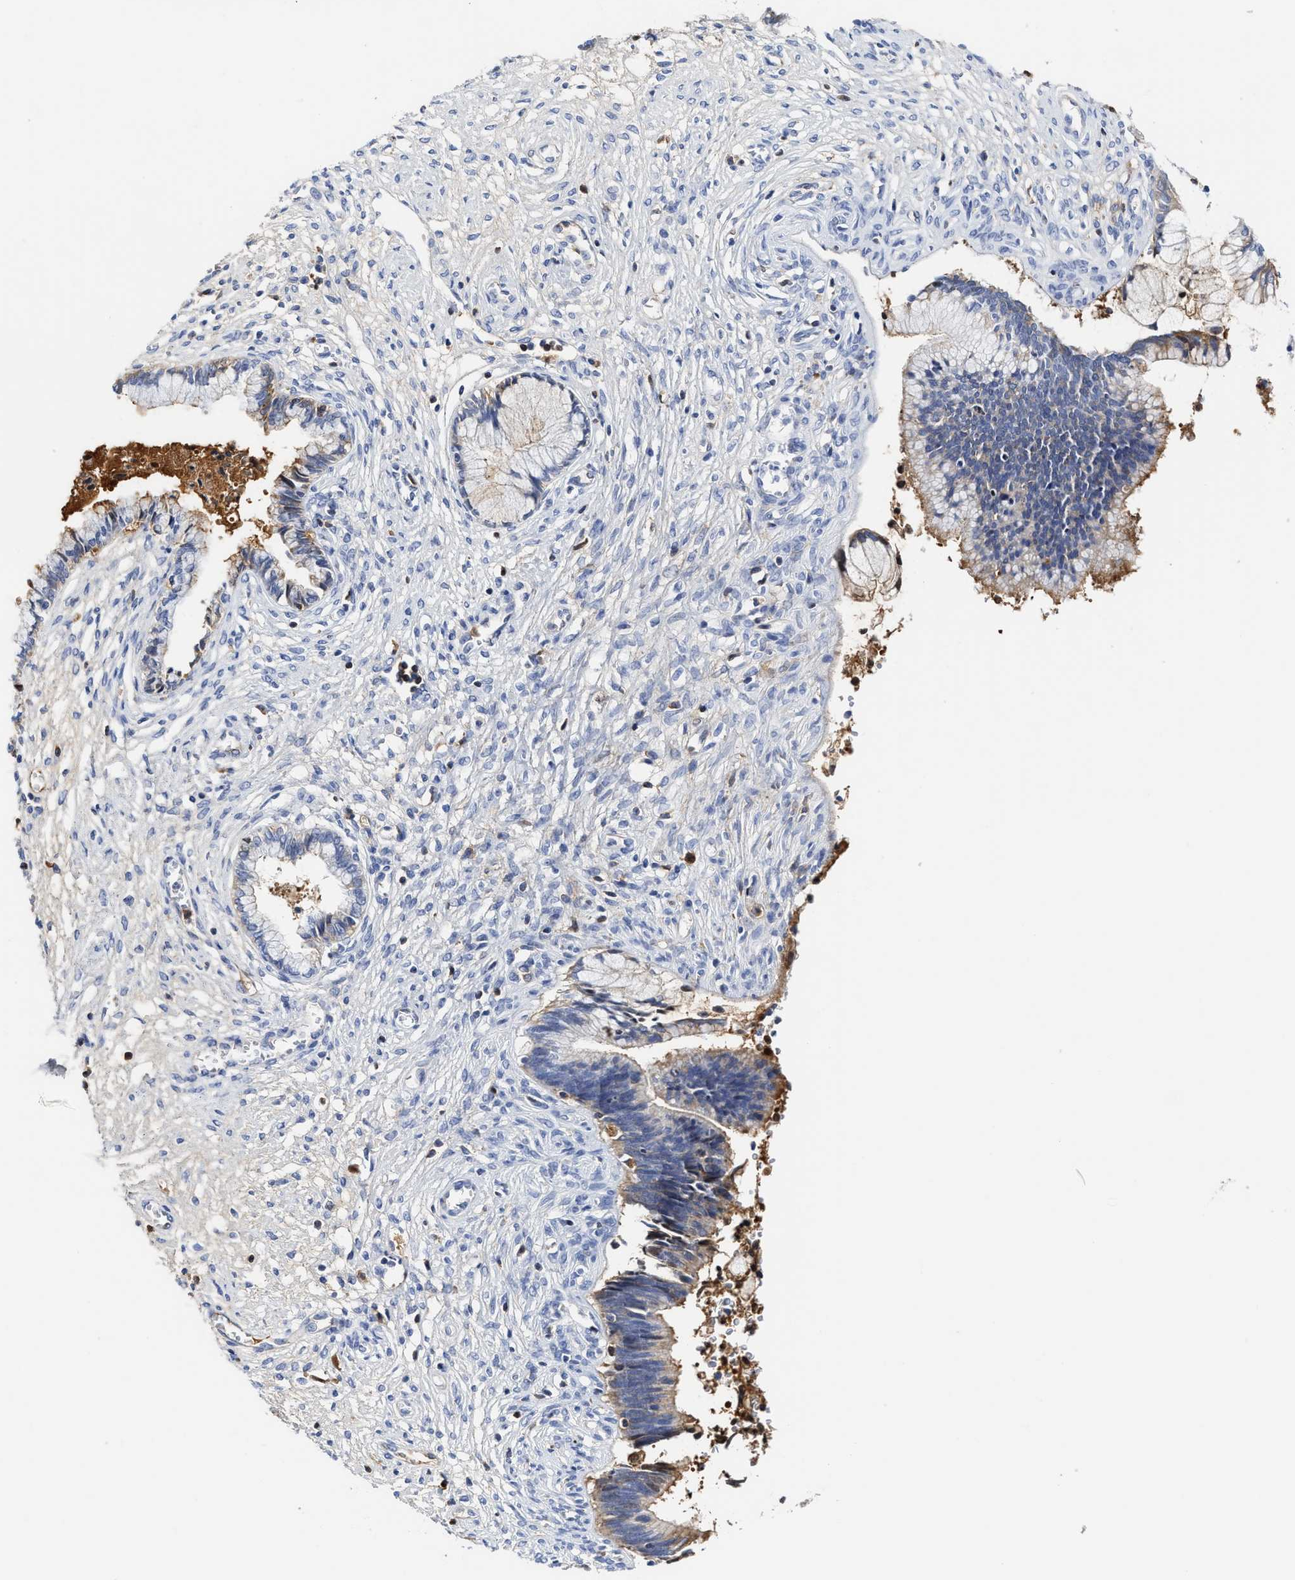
{"staining": {"intensity": "moderate", "quantity": ">75%", "location": "cytoplasmic/membranous"}, "tissue": "cervical cancer", "cell_type": "Tumor cells", "image_type": "cancer", "snomed": [{"axis": "morphology", "description": "Adenocarcinoma, NOS"}, {"axis": "topography", "description": "Cervix"}], "caption": "Moderate cytoplasmic/membranous positivity is identified in approximately >75% of tumor cells in cervical adenocarcinoma.", "gene": "C2", "patient": {"sex": "female", "age": 44}}